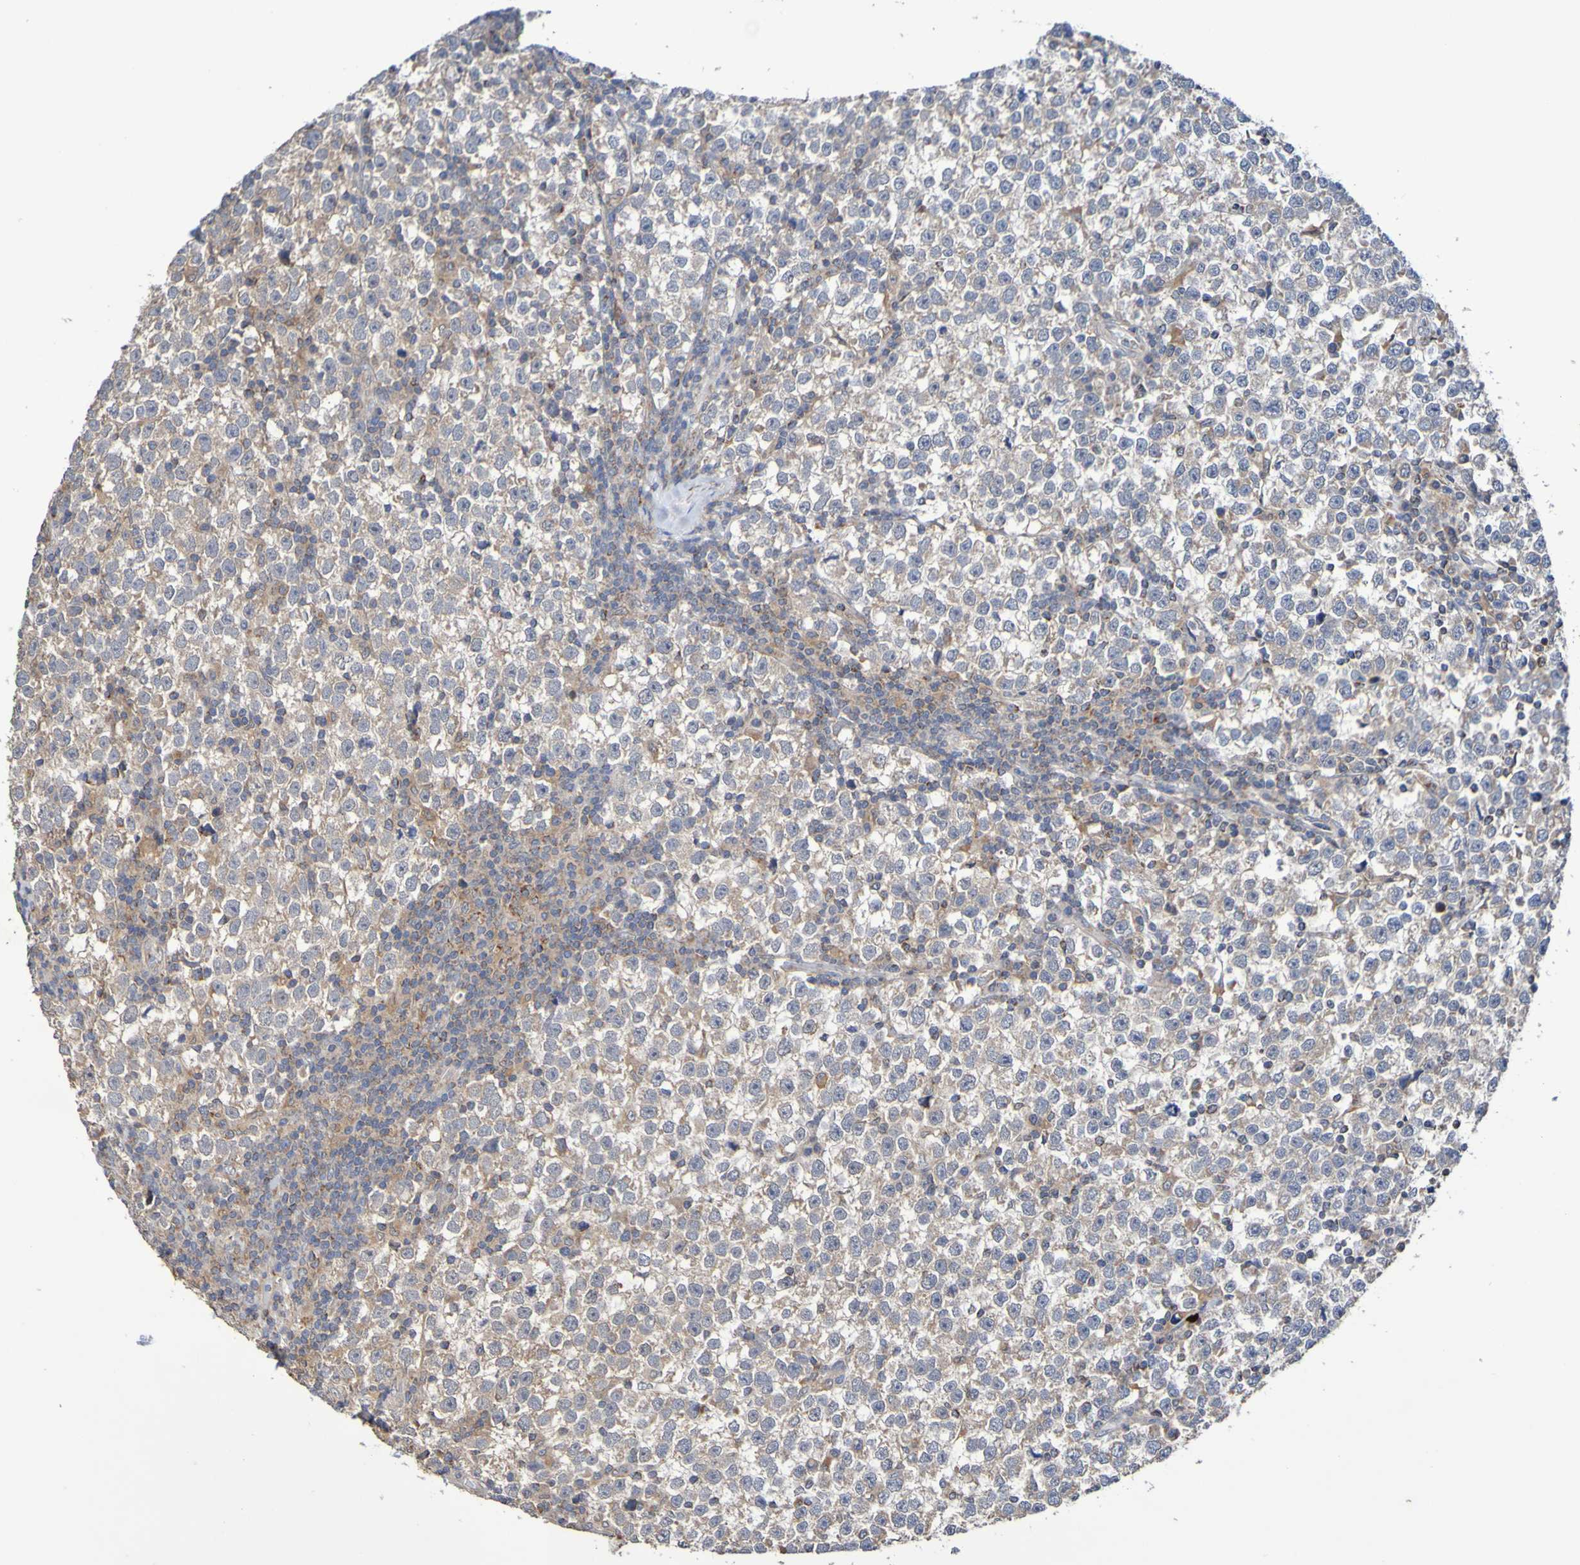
{"staining": {"intensity": "moderate", "quantity": "25%-75%", "location": "cytoplasmic/membranous"}, "tissue": "testis cancer", "cell_type": "Tumor cells", "image_type": "cancer", "snomed": [{"axis": "morphology", "description": "Seminoma, NOS"}, {"axis": "topography", "description": "Testis"}], "caption": "A brown stain highlights moderate cytoplasmic/membranous staining of a protein in testis seminoma tumor cells.", "gene": "C3orf18", "patient": {"sex": "male", "age": 43}}